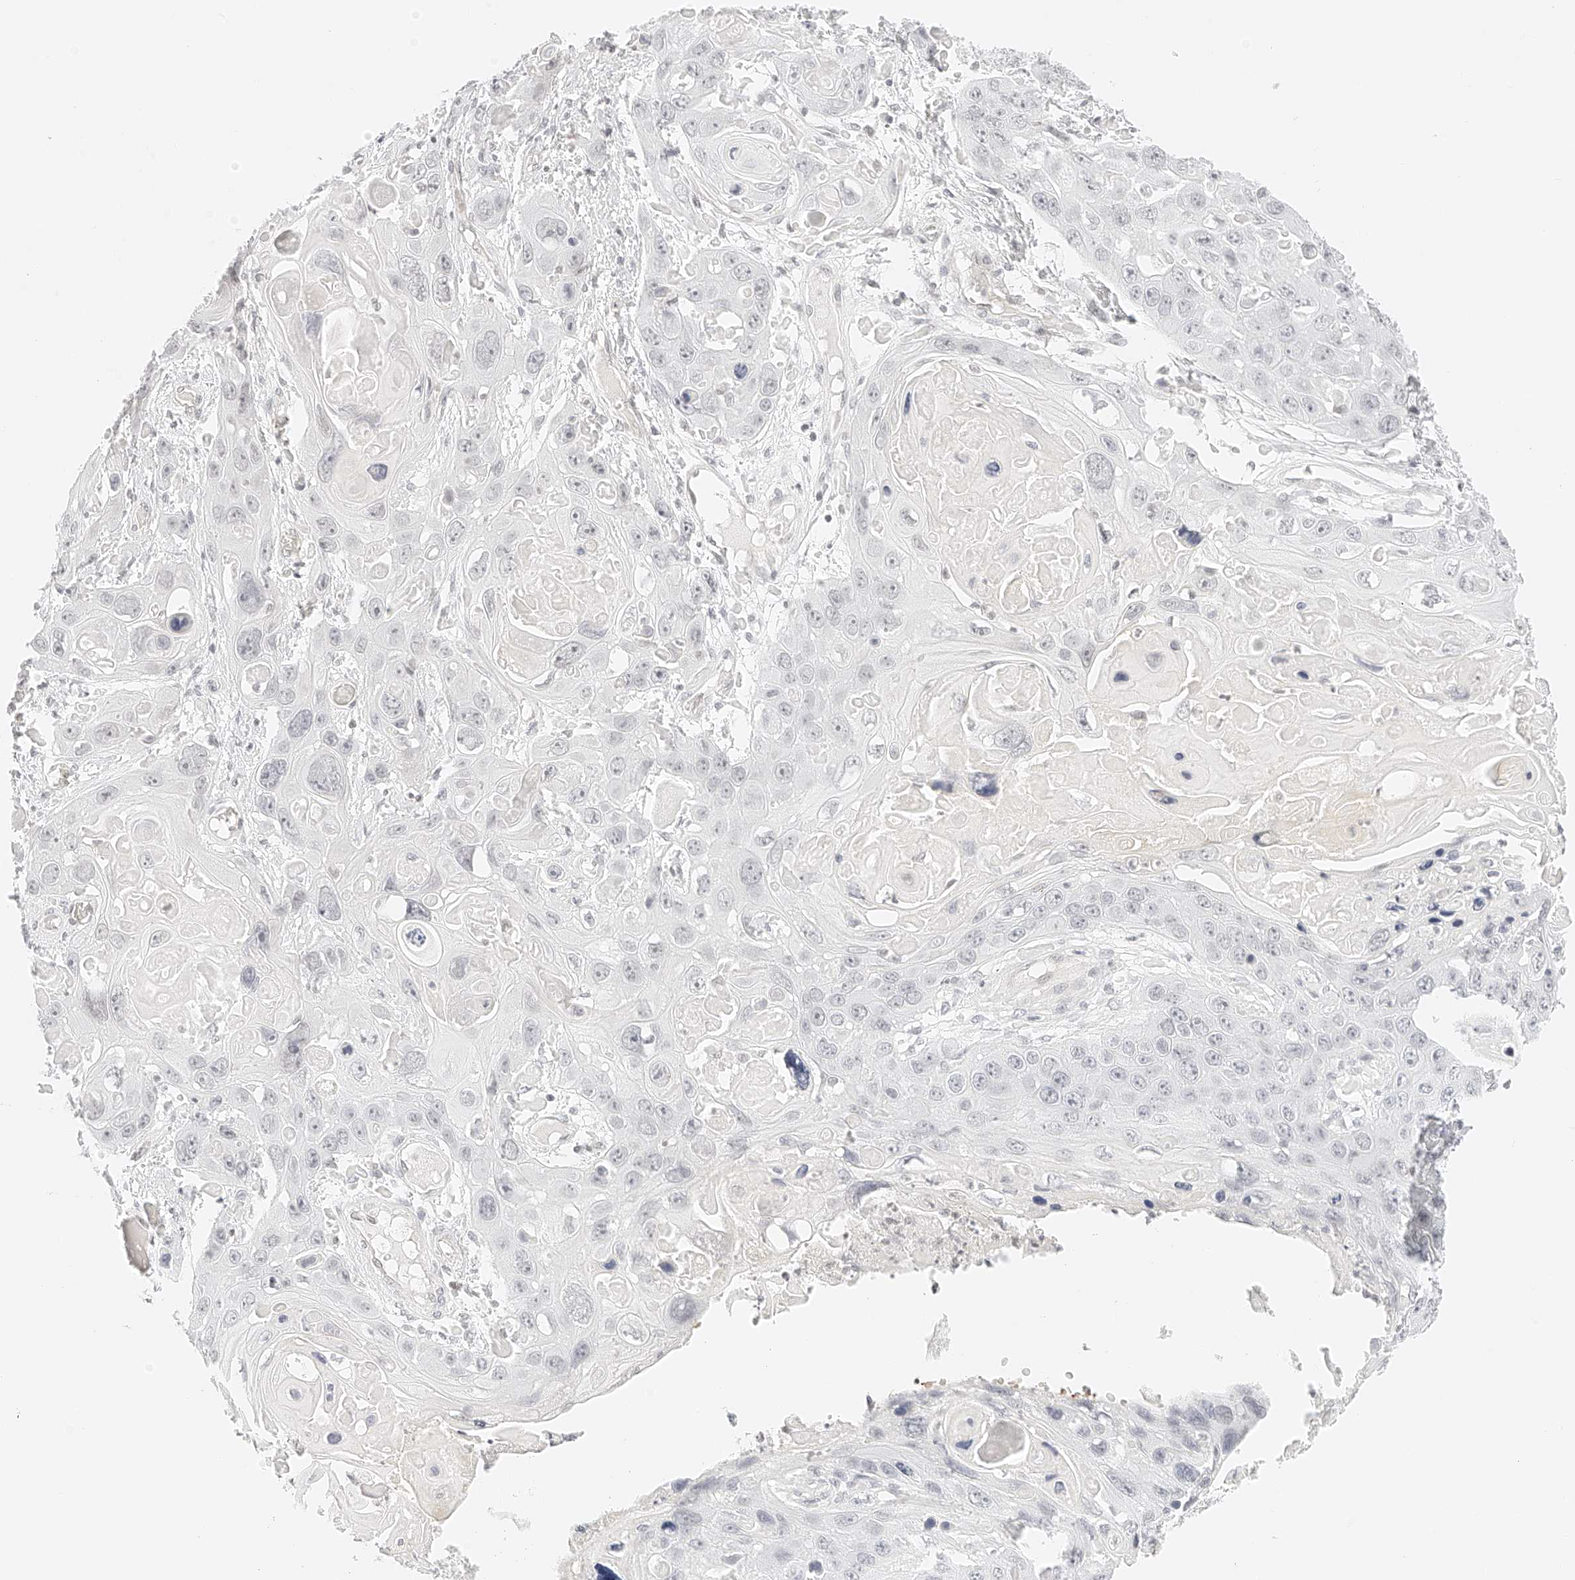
{"staining": {"intensity": "negative", "quantity": "none", "location": "none"}, "tissue": "skin cancer", "cell_type": "Tumor cells", "image_type": "cancer", "snomed": [{"axis": "morphology", "description": "Squamous cell carcinoma, NOS"}, {"axis": "topography", "description": "Skin"}], "caption": "DAB immunohistochemical staining of human skin cancer demonstrates no significant staining in tumor cells. (DAB immunohistochemistry (IHC) visualized using brightfield microscopy, high magnification).", "gene": "ZFP69", "patient": {"sex": "male", "age": 55}}